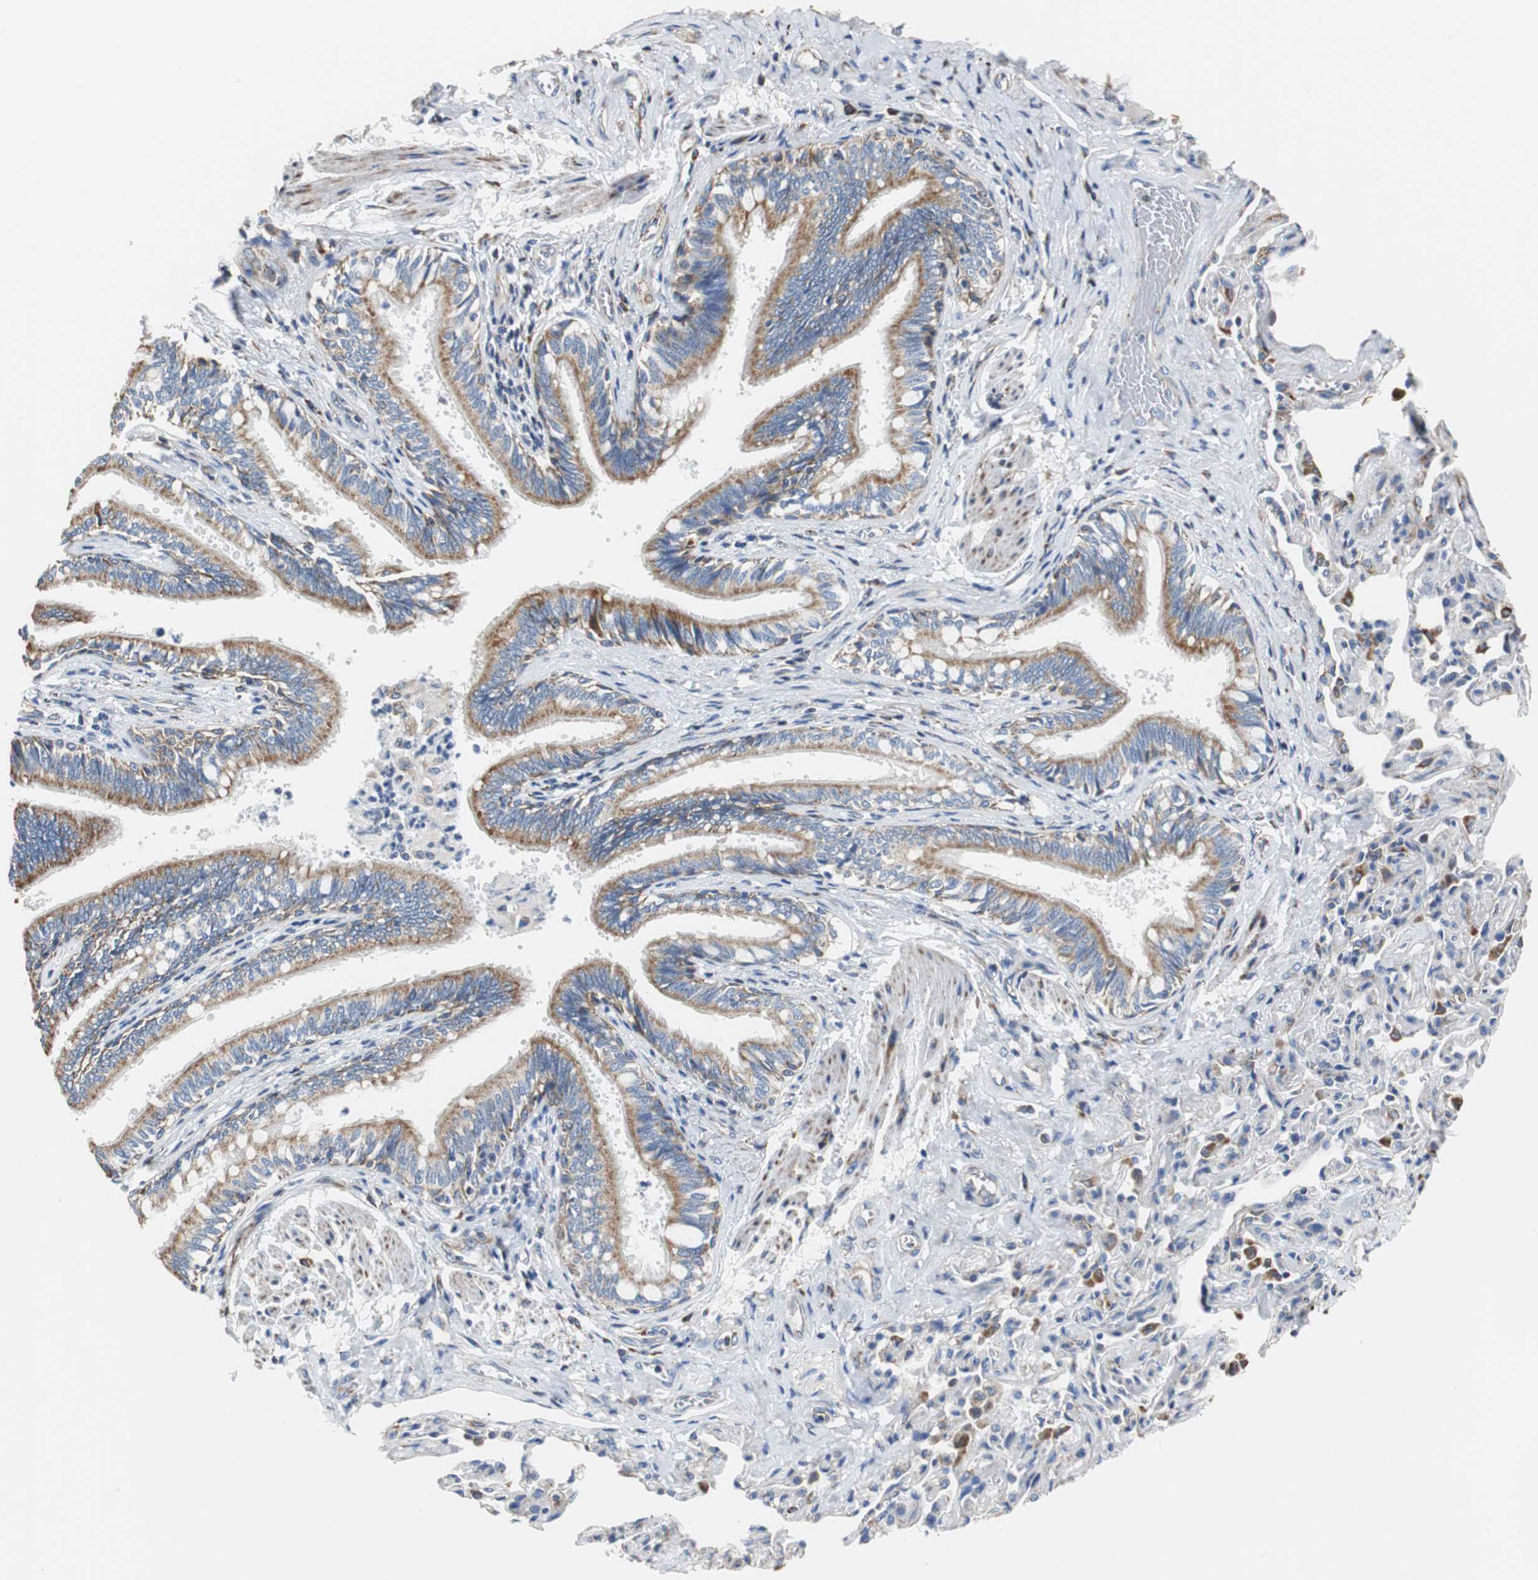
{"staining": {"intensity": "moderate", "quantity": ">75%", "location": "cytoplasmic/membranous"}, "tissue": "bronchus", "cell_type": "Respiratory epithelial cells", "image_type": "normal", "snomed": [{"axis": "morphology", "description": "Normal tissue, NOS"}, {"axis": "topography", "description": "Lung"}], "caption": "This photomicrograph displays normal bronchus stained with IHC to label a protein in brown. The cytoplasmic/membranous of respiratory epithelial cells show moderate positivity for the protein. Nuclei are counter-stained blue.", "gene": "PCK1", "patient": {"sex": "male", "age": 64}}